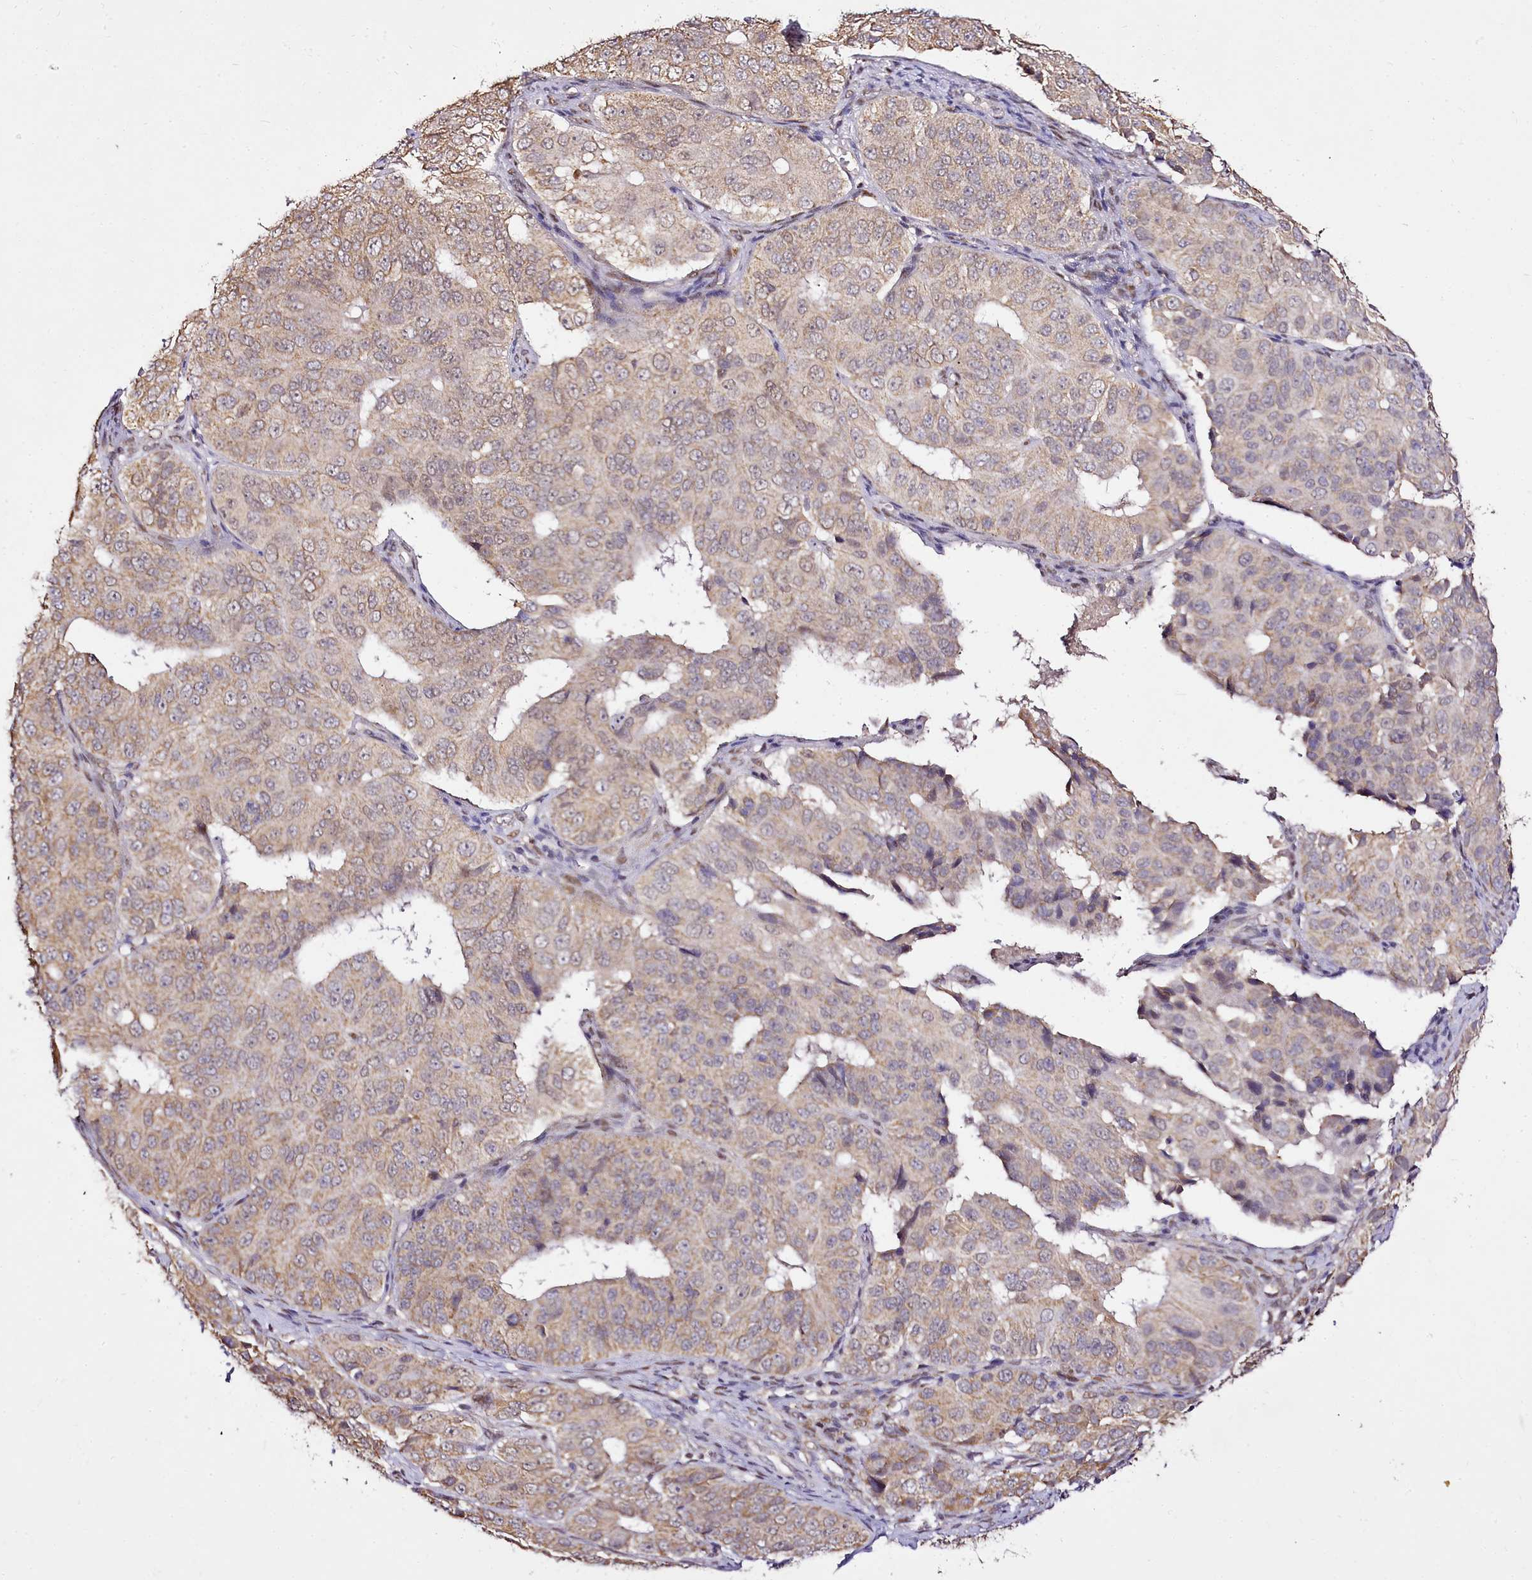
{"staining": {"intensity": "weak", "quantity": ">75%", "location": "cytoplasmic/membranous"}, "tissue": "ovarian cancer", "cell_type": "Tumor cells", "image_type": "cancer", "snomed": [{"axis": "morphology", "description": "Carcinoma, endometroid"}, {"axis": "topography", "description": "Ovary"}], "caption": "This is an image of immunohistochemistry (IHC) staining of endometroid carcinoma (ovarian), which shows weak expression in the cytoplasmic/membranous of tumor cells.", "gene": "EDIL3", "patient": {"sex": "female", "age": 51}}